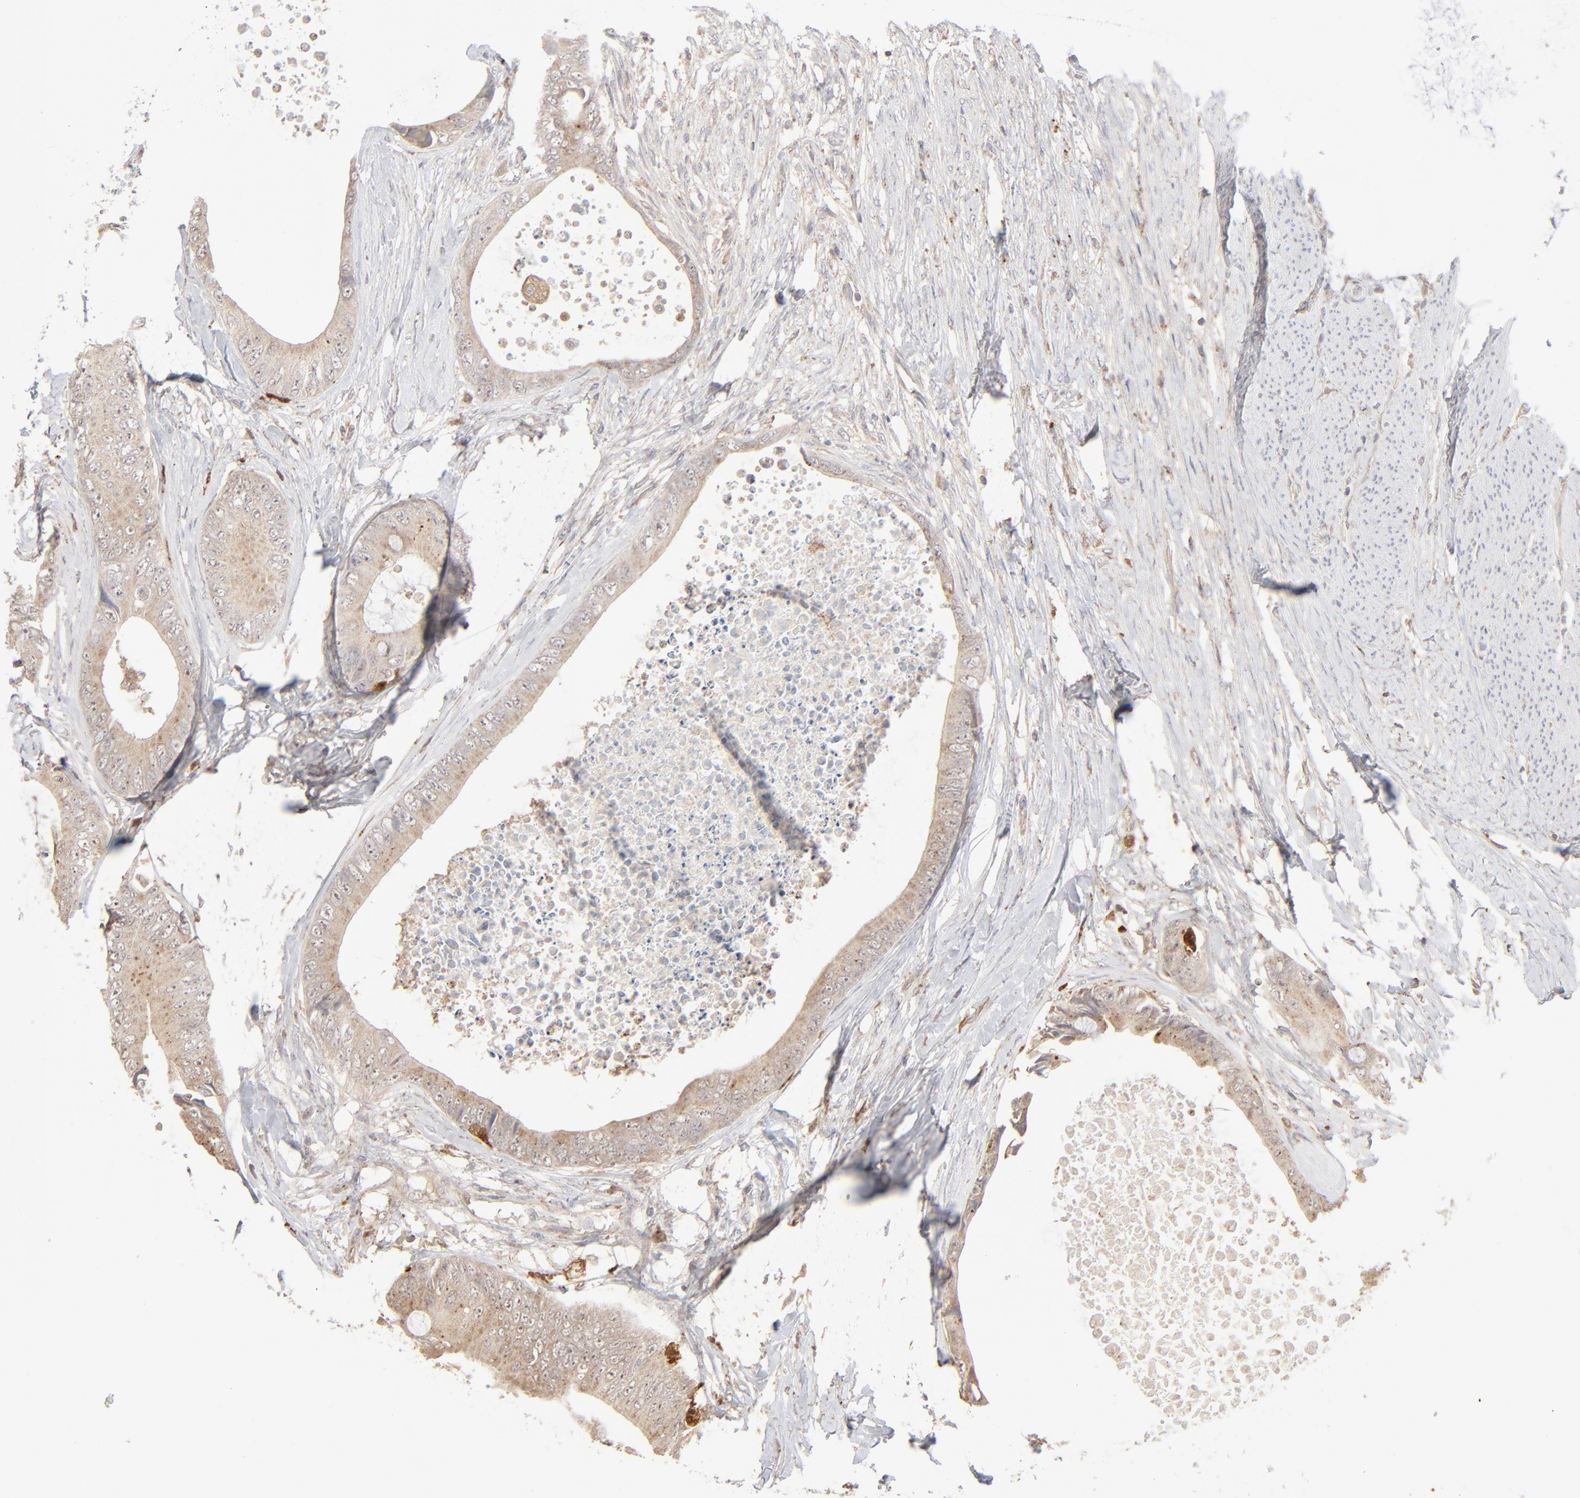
{"staining": {"intensity": "weak", "quantity": ">75%", "location": "cytoplasmic/membranous"}, "tissue": "colorectal cancer", "cell_type": "Tumor cells", "image_type": "cancer", "snomed": [{"axis": "morphology", "description": "Normal tissue, NOS"}, {"axis": "morphology", "description": "Adenocarcinoma, NOS"}, {"axis": "topography", "description": "Rectum"}, {"axis": "topography", "description": "Peripheral nerve tissue"}], "caption": "Colorectal cancer (adenocarcinoma) was stained to show a protein in brown. There is low levels of weak cytoplasmic/membranous staining in approximately >75% of tumor cells.", "gene": "POMT2", "patient": {"sex": "female", "age": 77}}